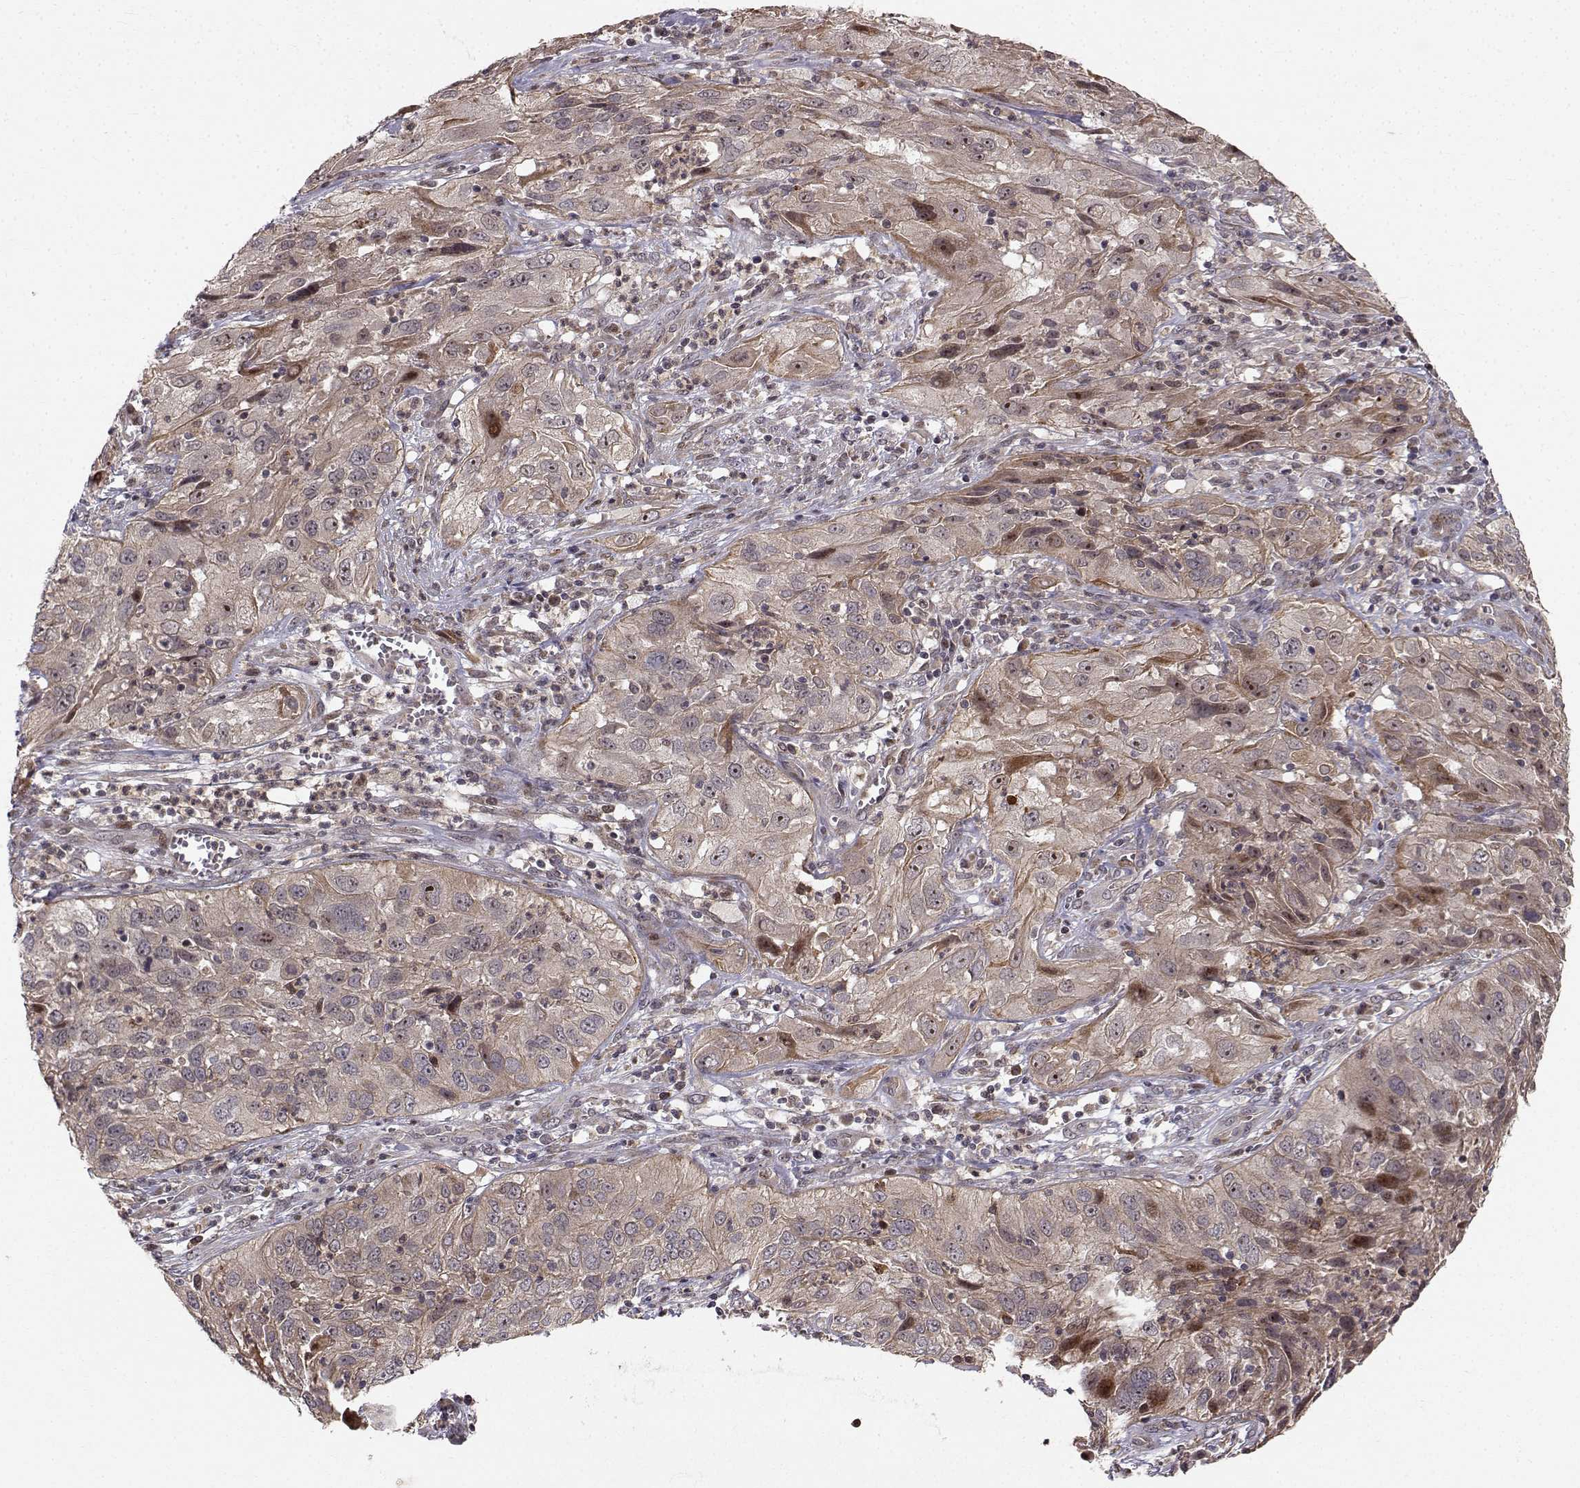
{"staining": {"intensity": "moderate", "quantity": "<25%", "location": "cytoplasmic/membranous"}, "tissue": "cervical cancer", "cell_type": "Tumor cells", "image_type": "cancer", "snomed": [{"axis": "morphology", "description": "Squamous cell carcinoma, NOS"}, {"axis": "topography", "description": "Cervix"}], "caption": "A histopathology image showing moderate cytoplasmic/membranous staining in about <25% of tumor cells in squamous cell carcinoma (cervical), as visualized by brown immunohistochemical staining.", "gene": "APC", "patient": {"sex": "female", "age": 32}}